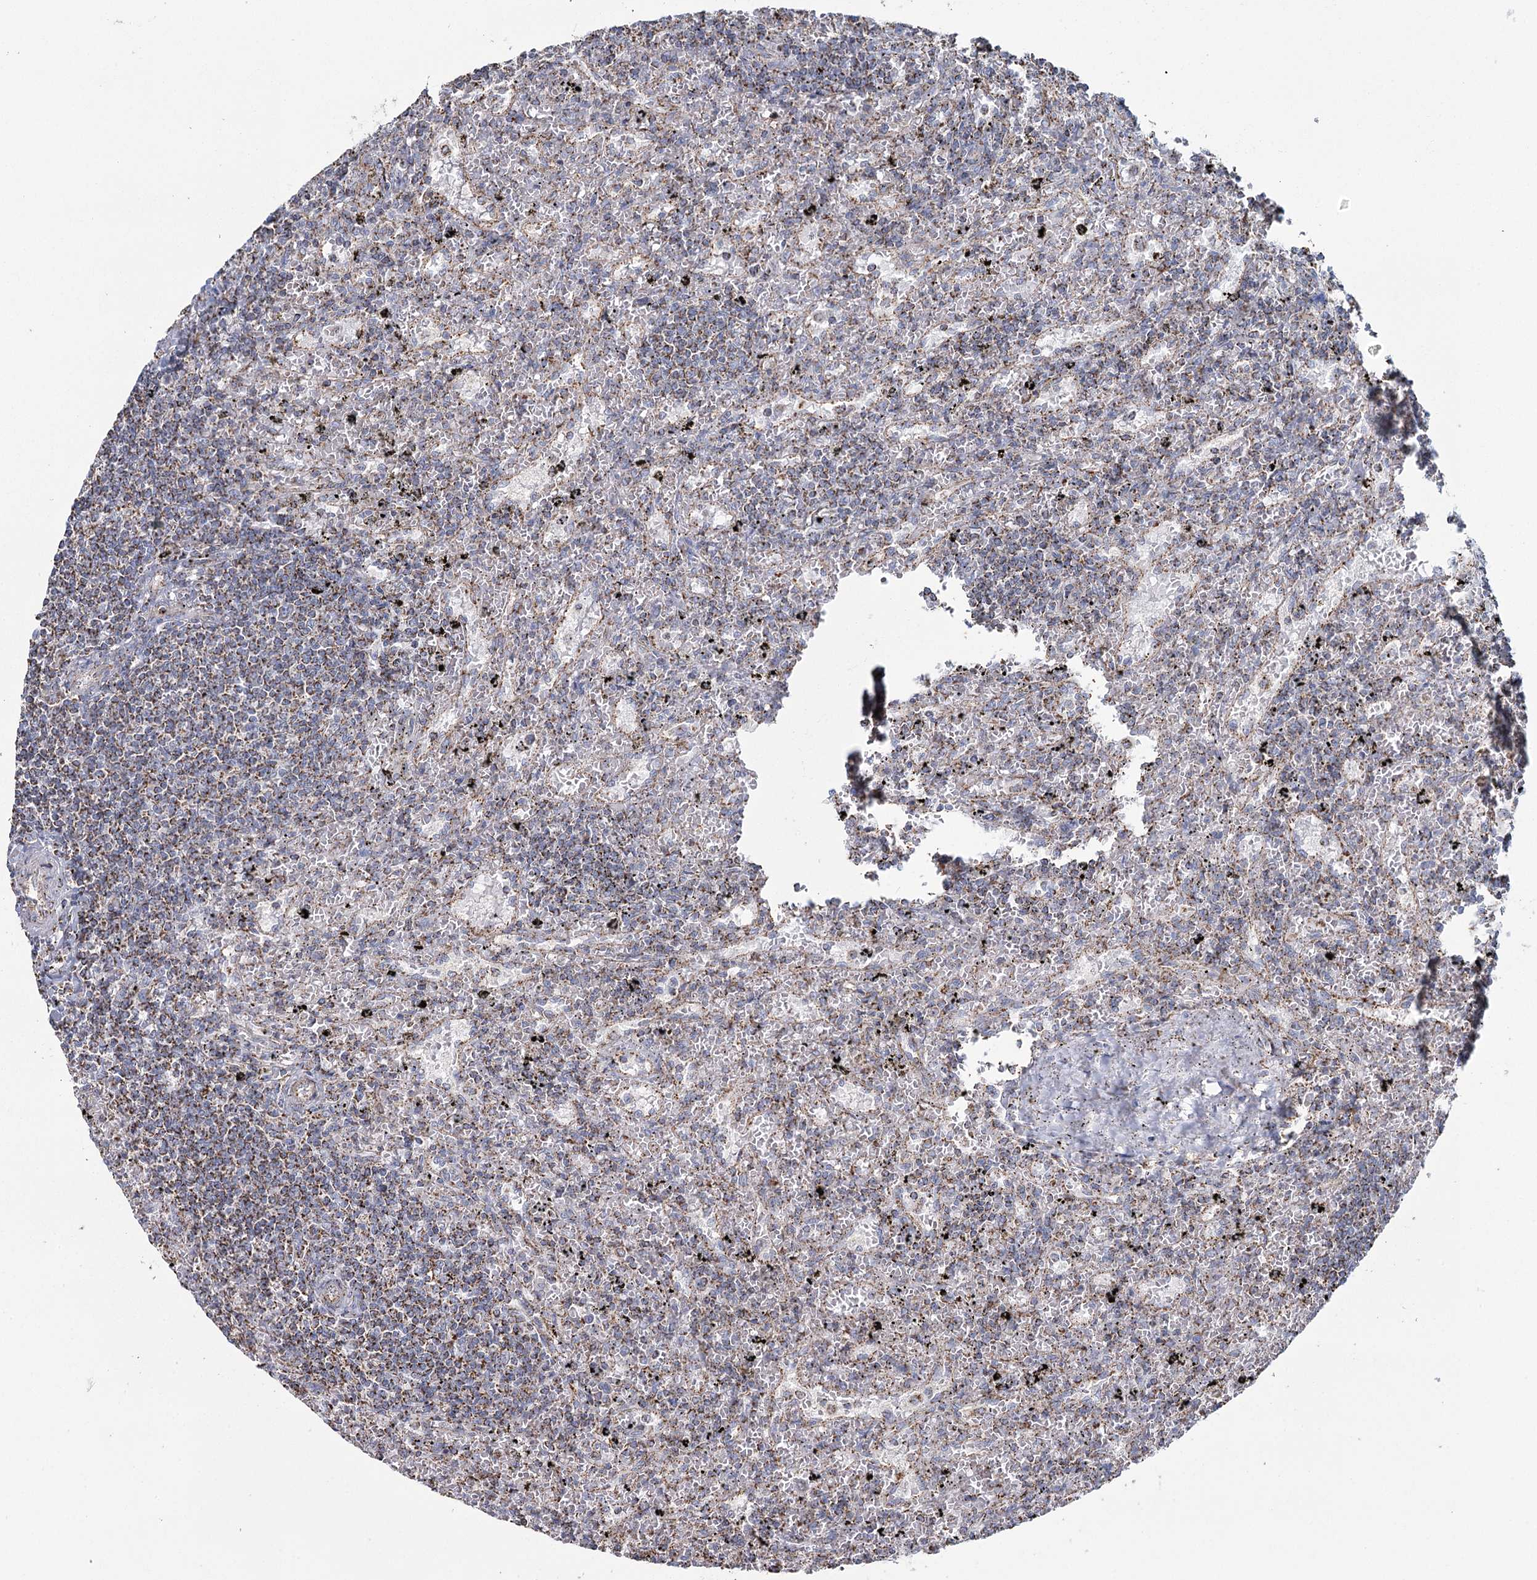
{"staining": {"intensity": "moderate", "quantity": ">75%", "location": "cytoplasmic/membranous"}, "tissue": "lymphoma", "cell_type": "Tumor cells", "image_type": "cancer", "snomed": [{"axis": "morphology", "description": "Malignant lymphoma, non-Hodgkin's type, Low grade"}, {"axis": "topography", "description": "Spleen"}], "caption": "Protein expression by immunohistochemistry (IHC) shows moderate cytoplasmic/membranous expression in about >75% of tumor cells in lymphoma. The protein is stained brown, and the nuclei are stained in blue (DAB (3,3'-diaminobenzidine) IHC with brightfield microscopy, high magnification).", "gene": "MRPL44", "patient": {"sex": "male", "age": 76}}